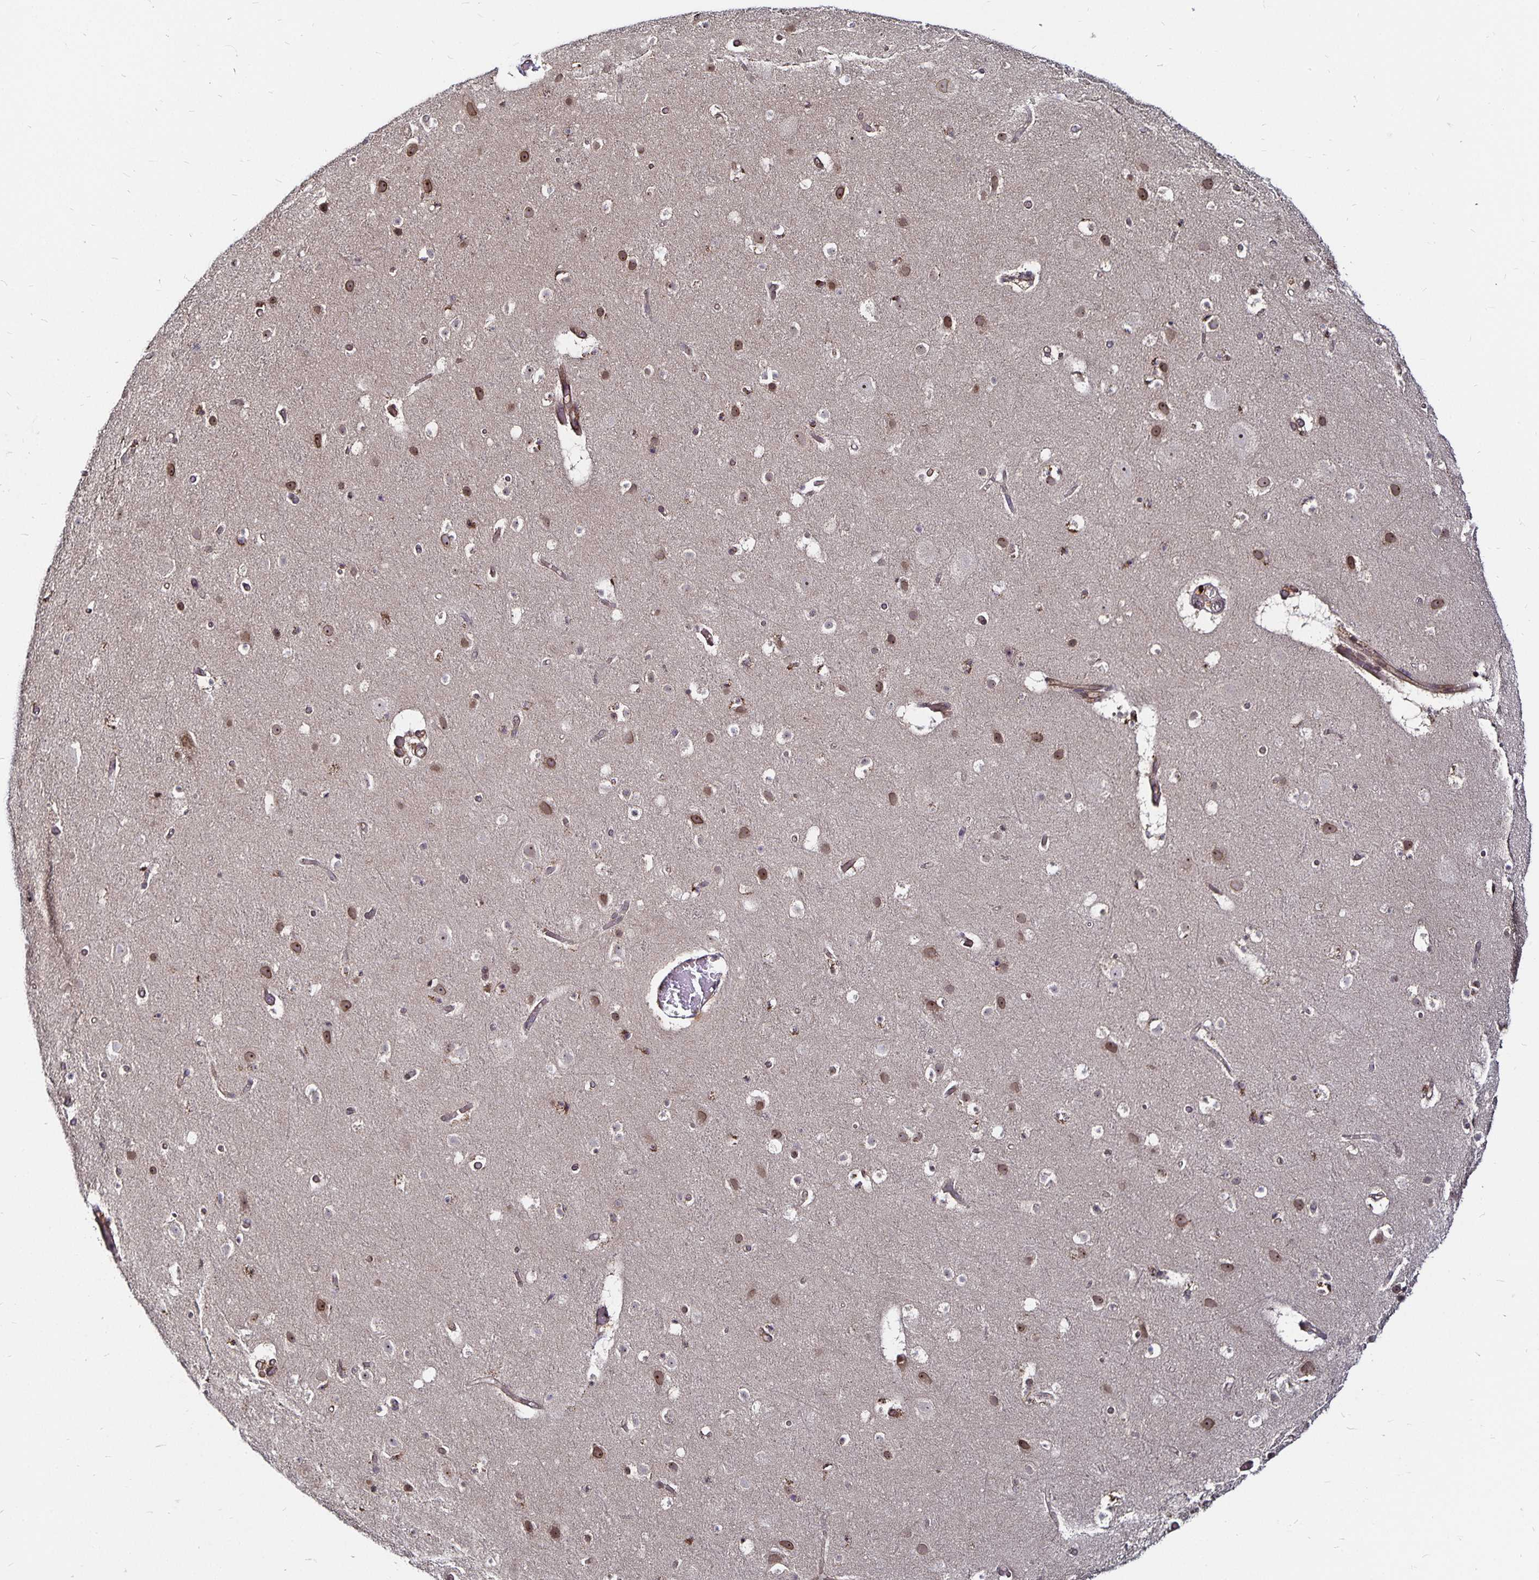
{"staining": {"intensity": "moderate", "quantity": "25%-75%", "location": "nuclear"}, "tissue": "cerebral cortex", "cell_type": "Endothelial cells", "image_type": "normal", "snomed": [{"axis": "morphology", "description": "Normal tissue, NOS"}, {"axis": "topography", "description": "Cerebral cortex"}], "caption": "Endothelial cells display medium levels of moderate nuclear expression in approximately 25%-75% of cells in benign human cerebral cortex. Nuclei are stained in blue.", "gene": "CYP27A1", "patient": {"sex": "female", "age": 42}}